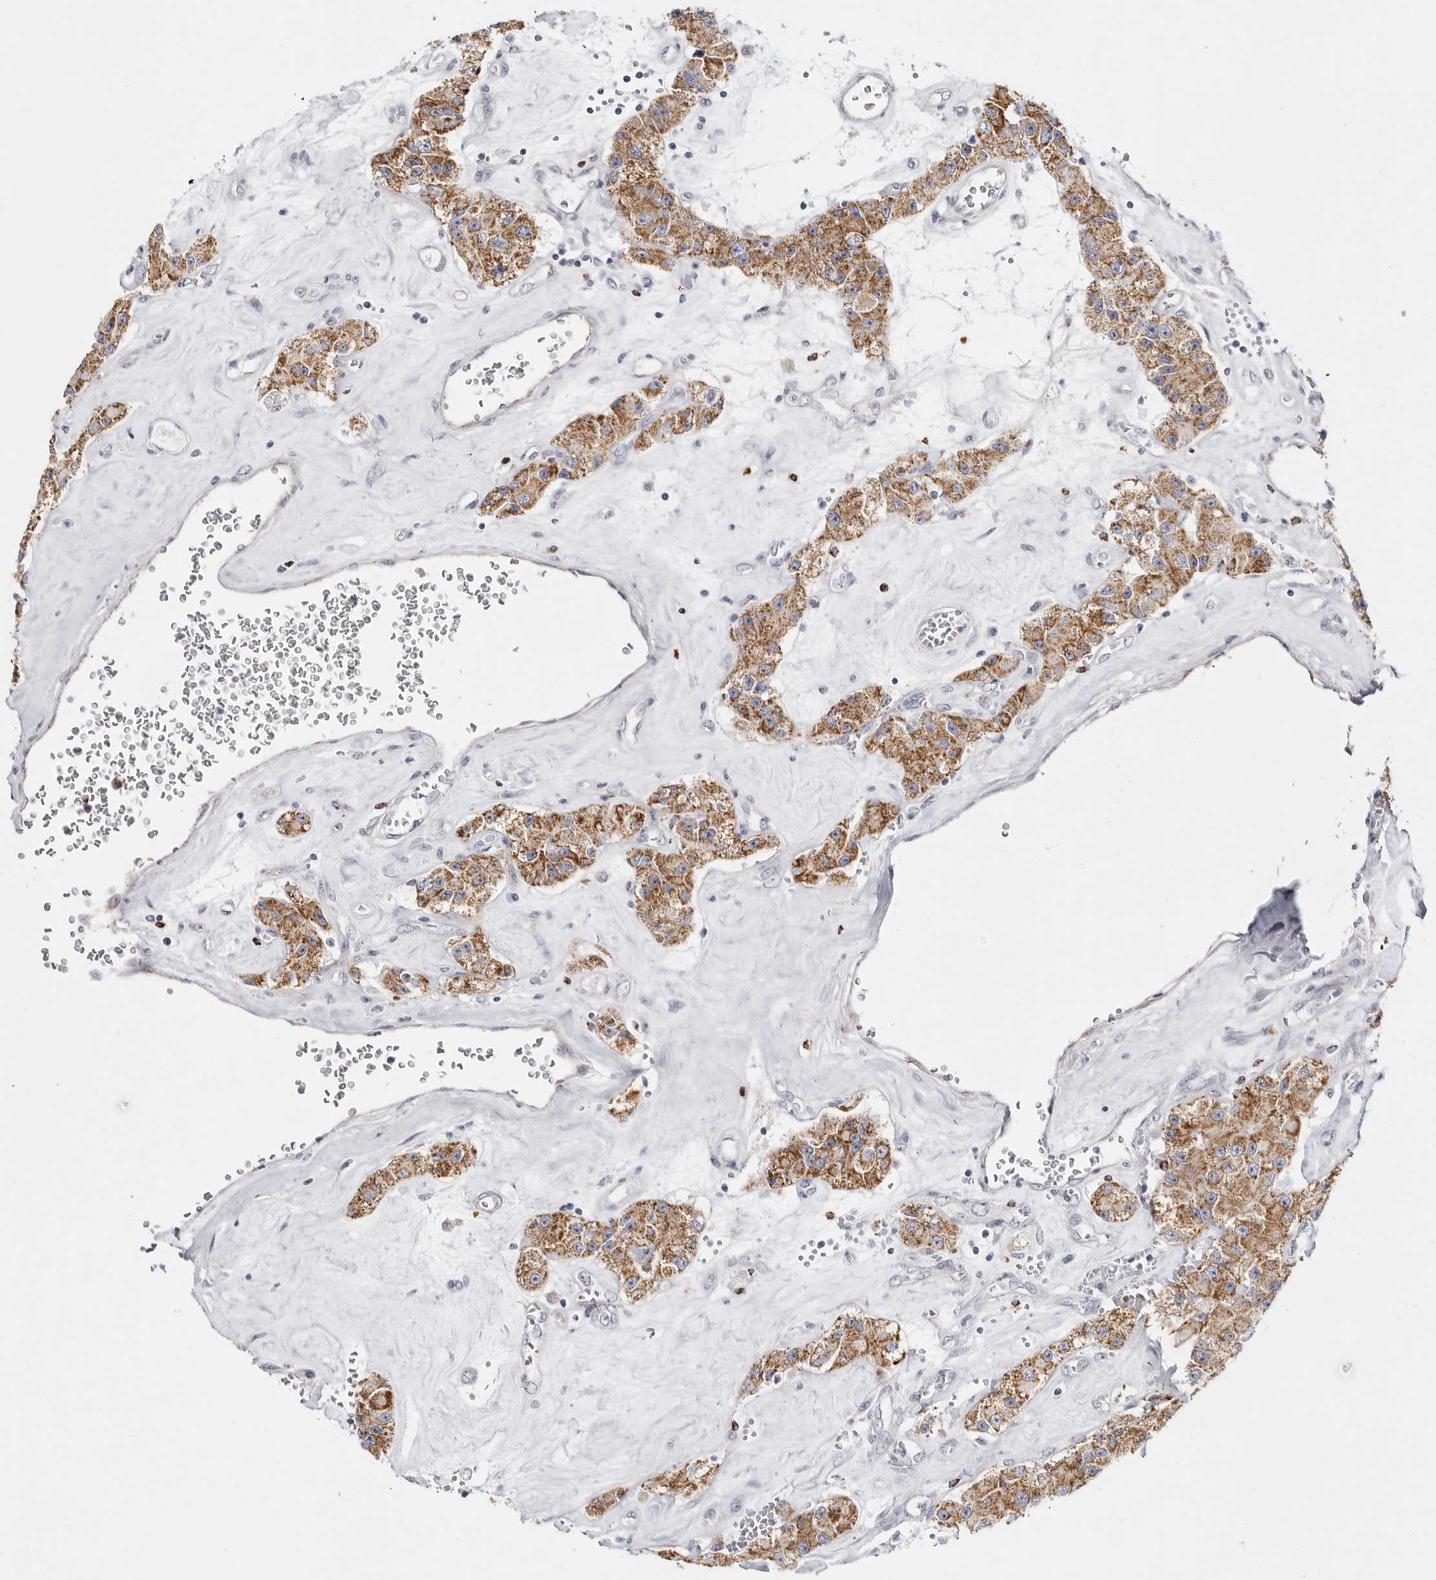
{"staining": {"intensity": "moderate", "quantity": ">75%", "location": "cytoplasmic/membranous"}, "tissue": "carcinoid", "cell_type": "Tumor cells", "image_type": "cancer", "snomed": [{"axis": "morphology", "description": "Carcinoid, malignant, NOS"}, {"axis": "topography", "description": "Pancreas"}], "caption": "About >75% of tumor cells in carcinoid display moderate cytoplasmic/membranous protein expression as visualized by brown immunohistochemical staining.", "gene": "ELP3", "patient": {"sex": "male", "age": 41}}